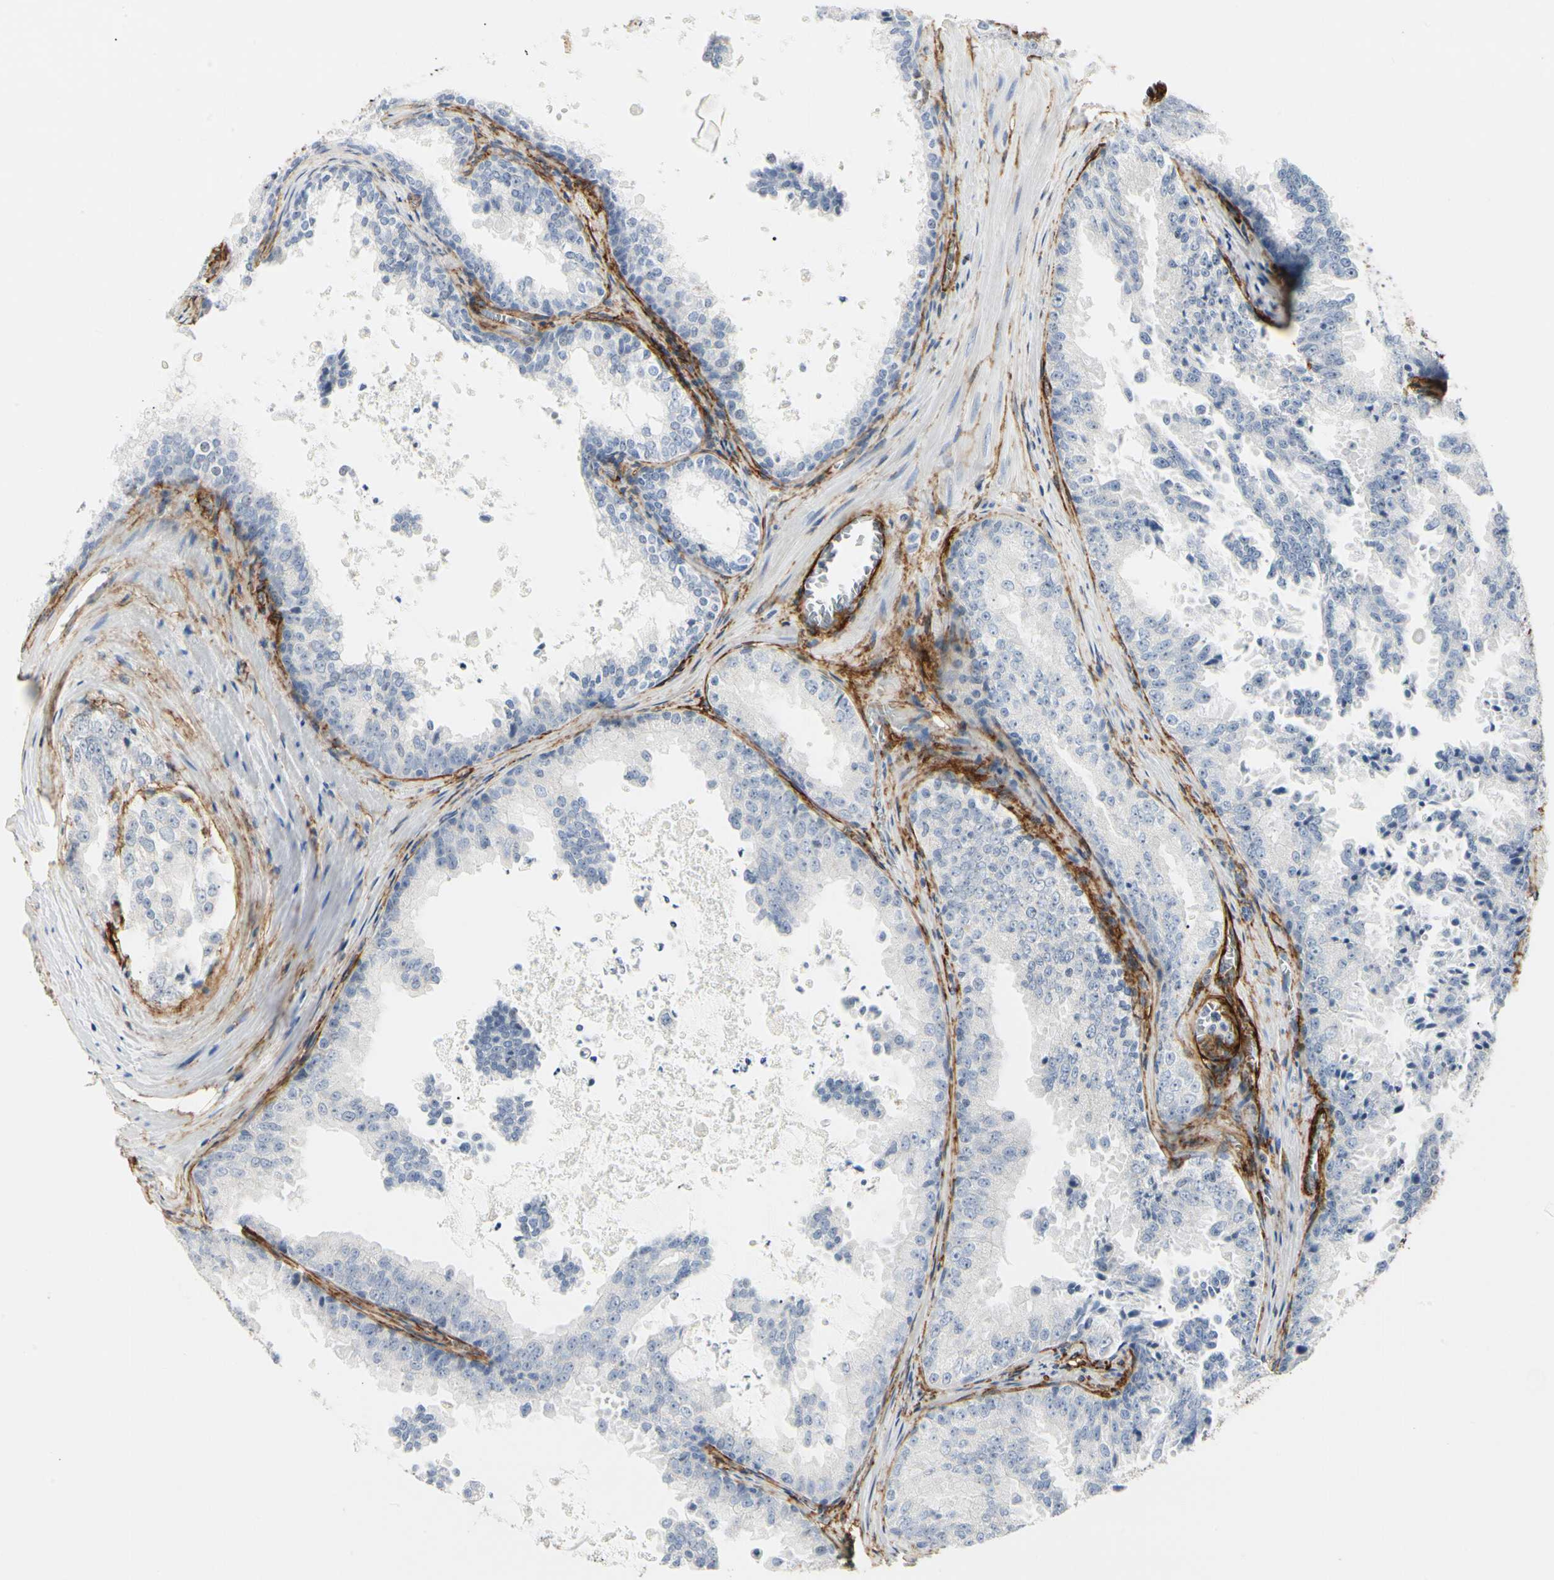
{"staining": {"intensity": "negative", "quantity": "none", "location": "none"}, "tissue": "prostate cancer", "cell_type": "Tumor cells", "image_type": "cancer", "snomed": [{"axis": "morphology", "description": "Adenocarcinoma, High grade"}, {"axis": "topography", "description": "Prostate"}], "caption": "Prostate cancer stained for a protein using immunohistochemistry reveals no positivity tumor cells.", "gene": "GGT5", "patient": {"sex": "male", "age": 73}}